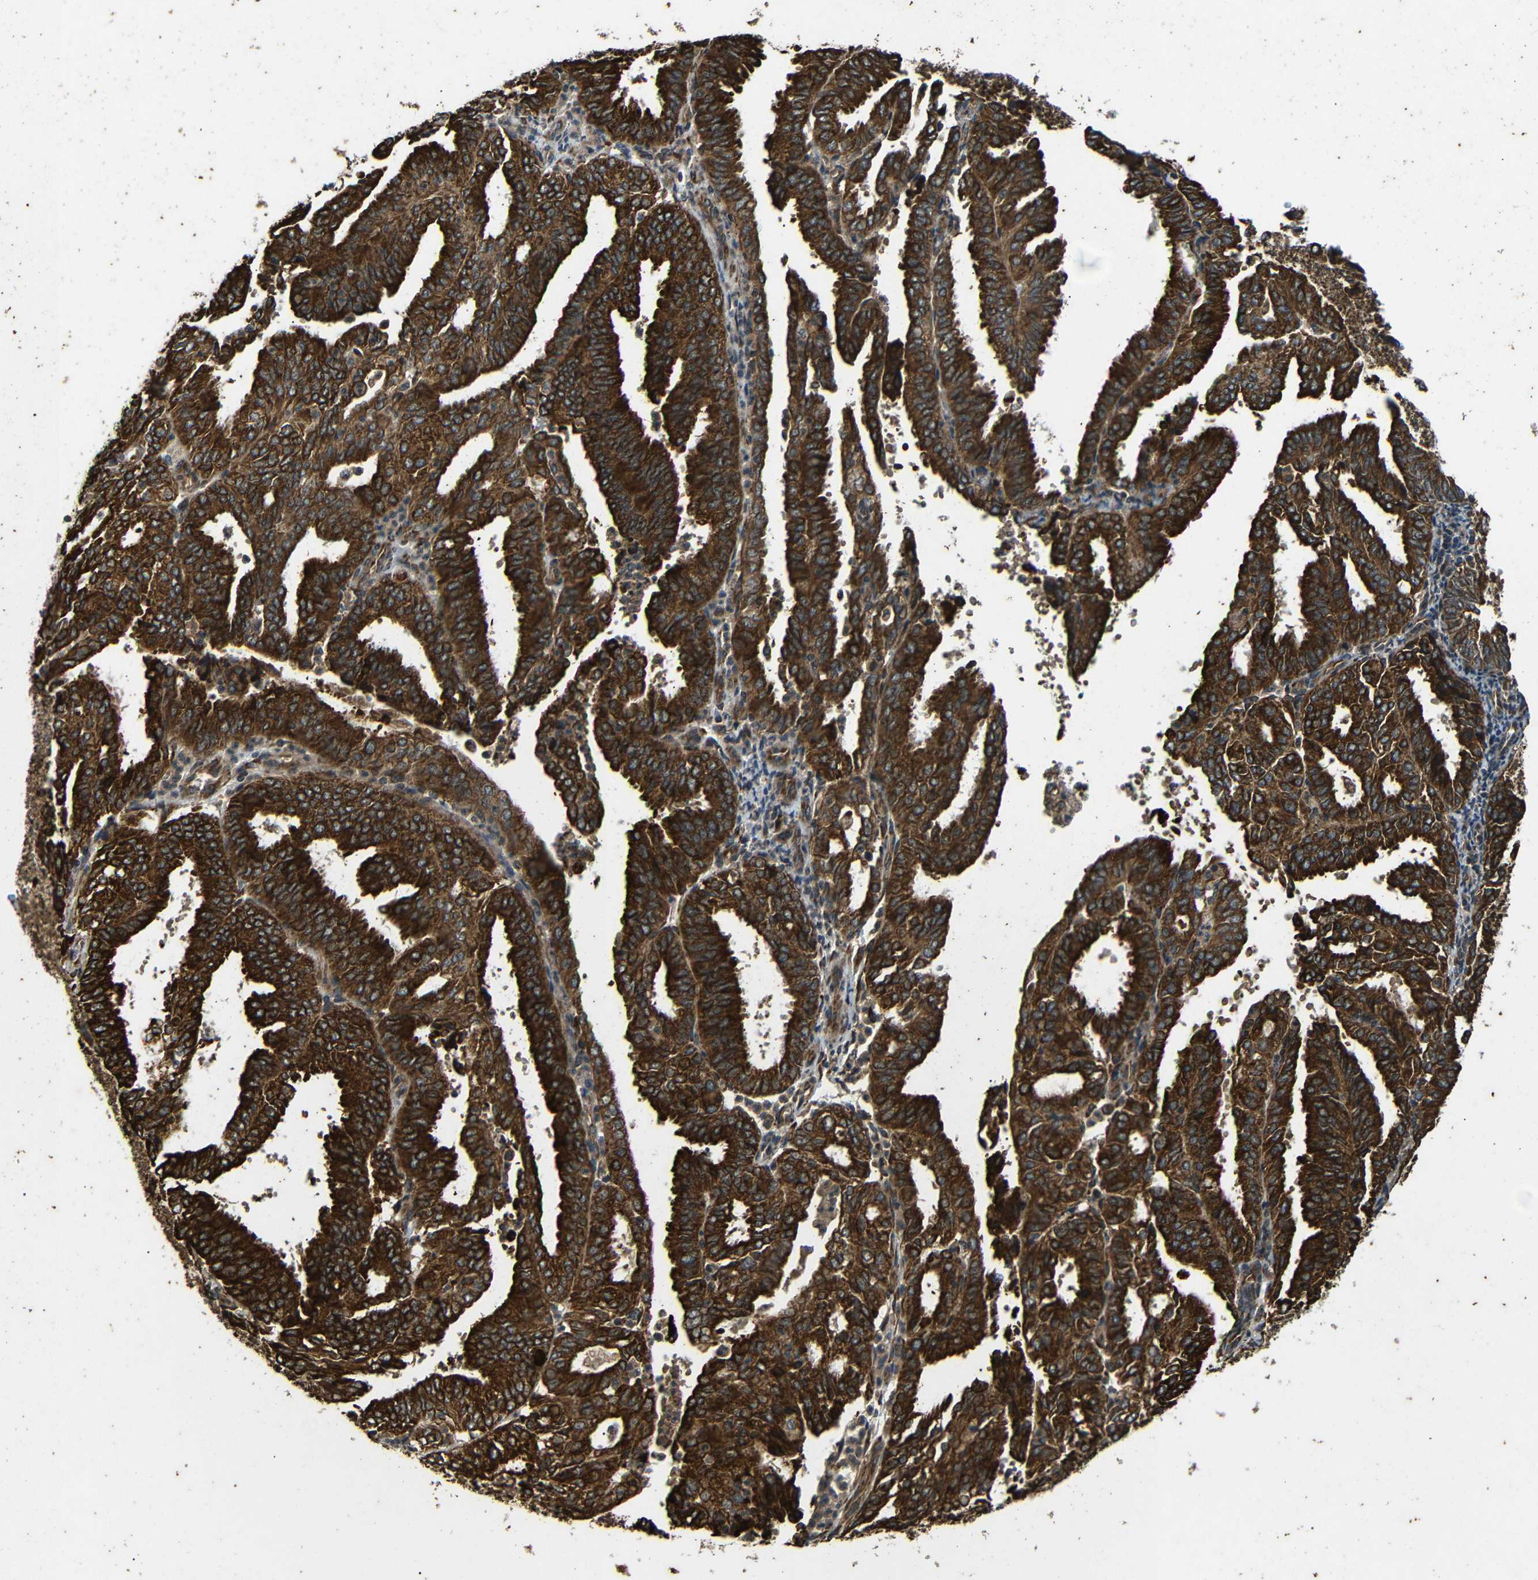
{"staining": {"intensity": "strong", "quantity": ">75%", "location": "cytoplasmic/membranous"}, "tissue": "endometrial cancer", "cell_type": "Tumor cells", "image_type": "cancer", "snomed": [{"axis": "morphology", "description": "Adenocarcinoma, NOS"}, {"axis": "topography", "description": "Uterus"}], "caption": "IHC histopathology image of endometrial cancer stained for a protein (brown), which shows high levels of strong cytoplasmic/membranous staining in approximately >75% of tumor cells.", "gene": "TRPC1", "patient": {"sex": "female", "age": 60}}